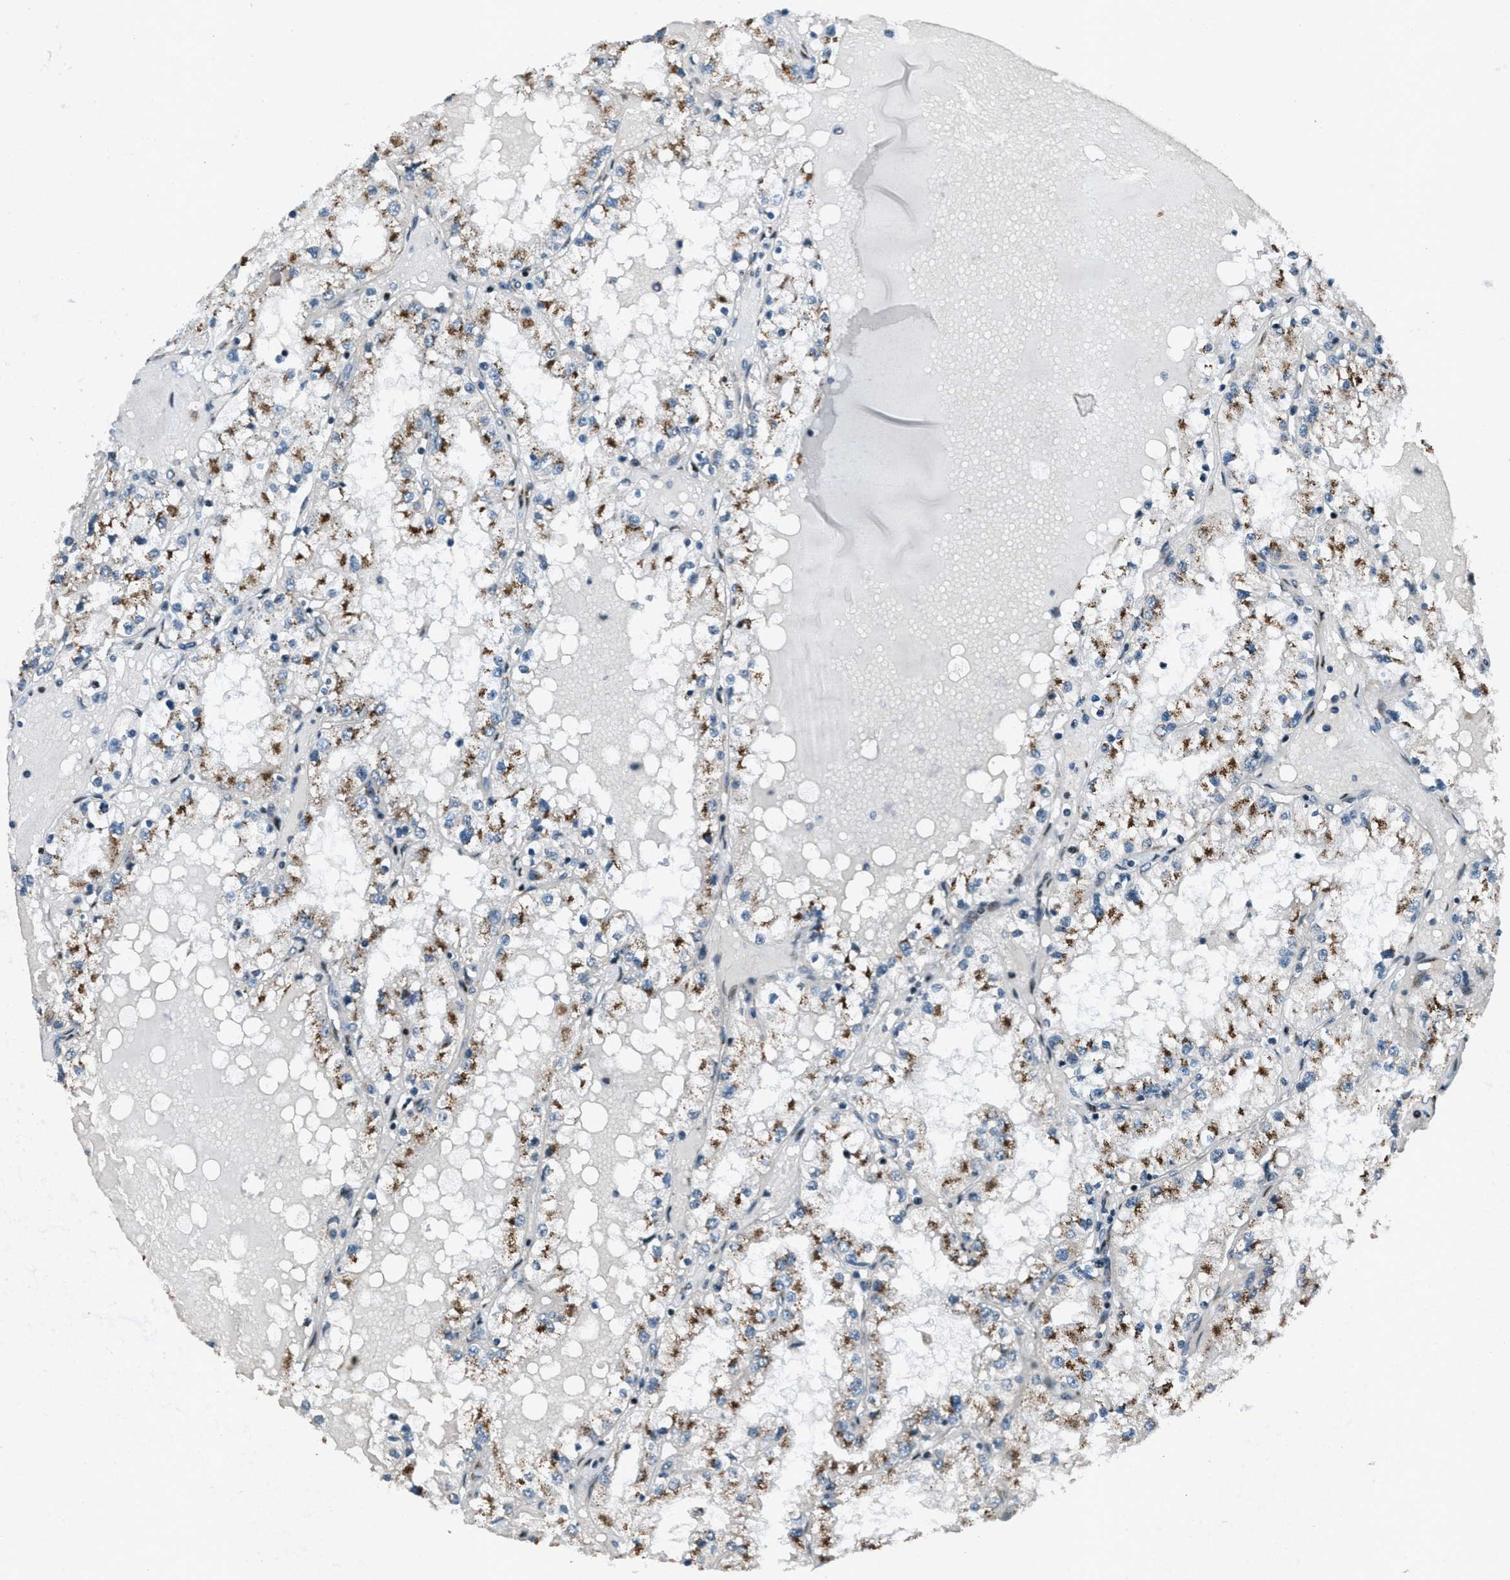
{"staining": {"intensity": "moderate", "quantity": ">75%", "location": "cytoplasmic/membranous"}, "tissue": "renal cancer", "cell_type": "Tumor cells", "image_type": "cancer", "snomed": [{"axis": "morphology", "description": "Adenocarcinoma, NOS"}, {"axis": "topography", "description": "Kidney"}], "caption": "Tumor cells exhibit medium levels of moderate cytoplasmic/membranous expression in about >75% of cells in human renal cancer (adenocarcinoma).", "gene": "GPC6", "patient": {"sex": "male", "age": 68}}